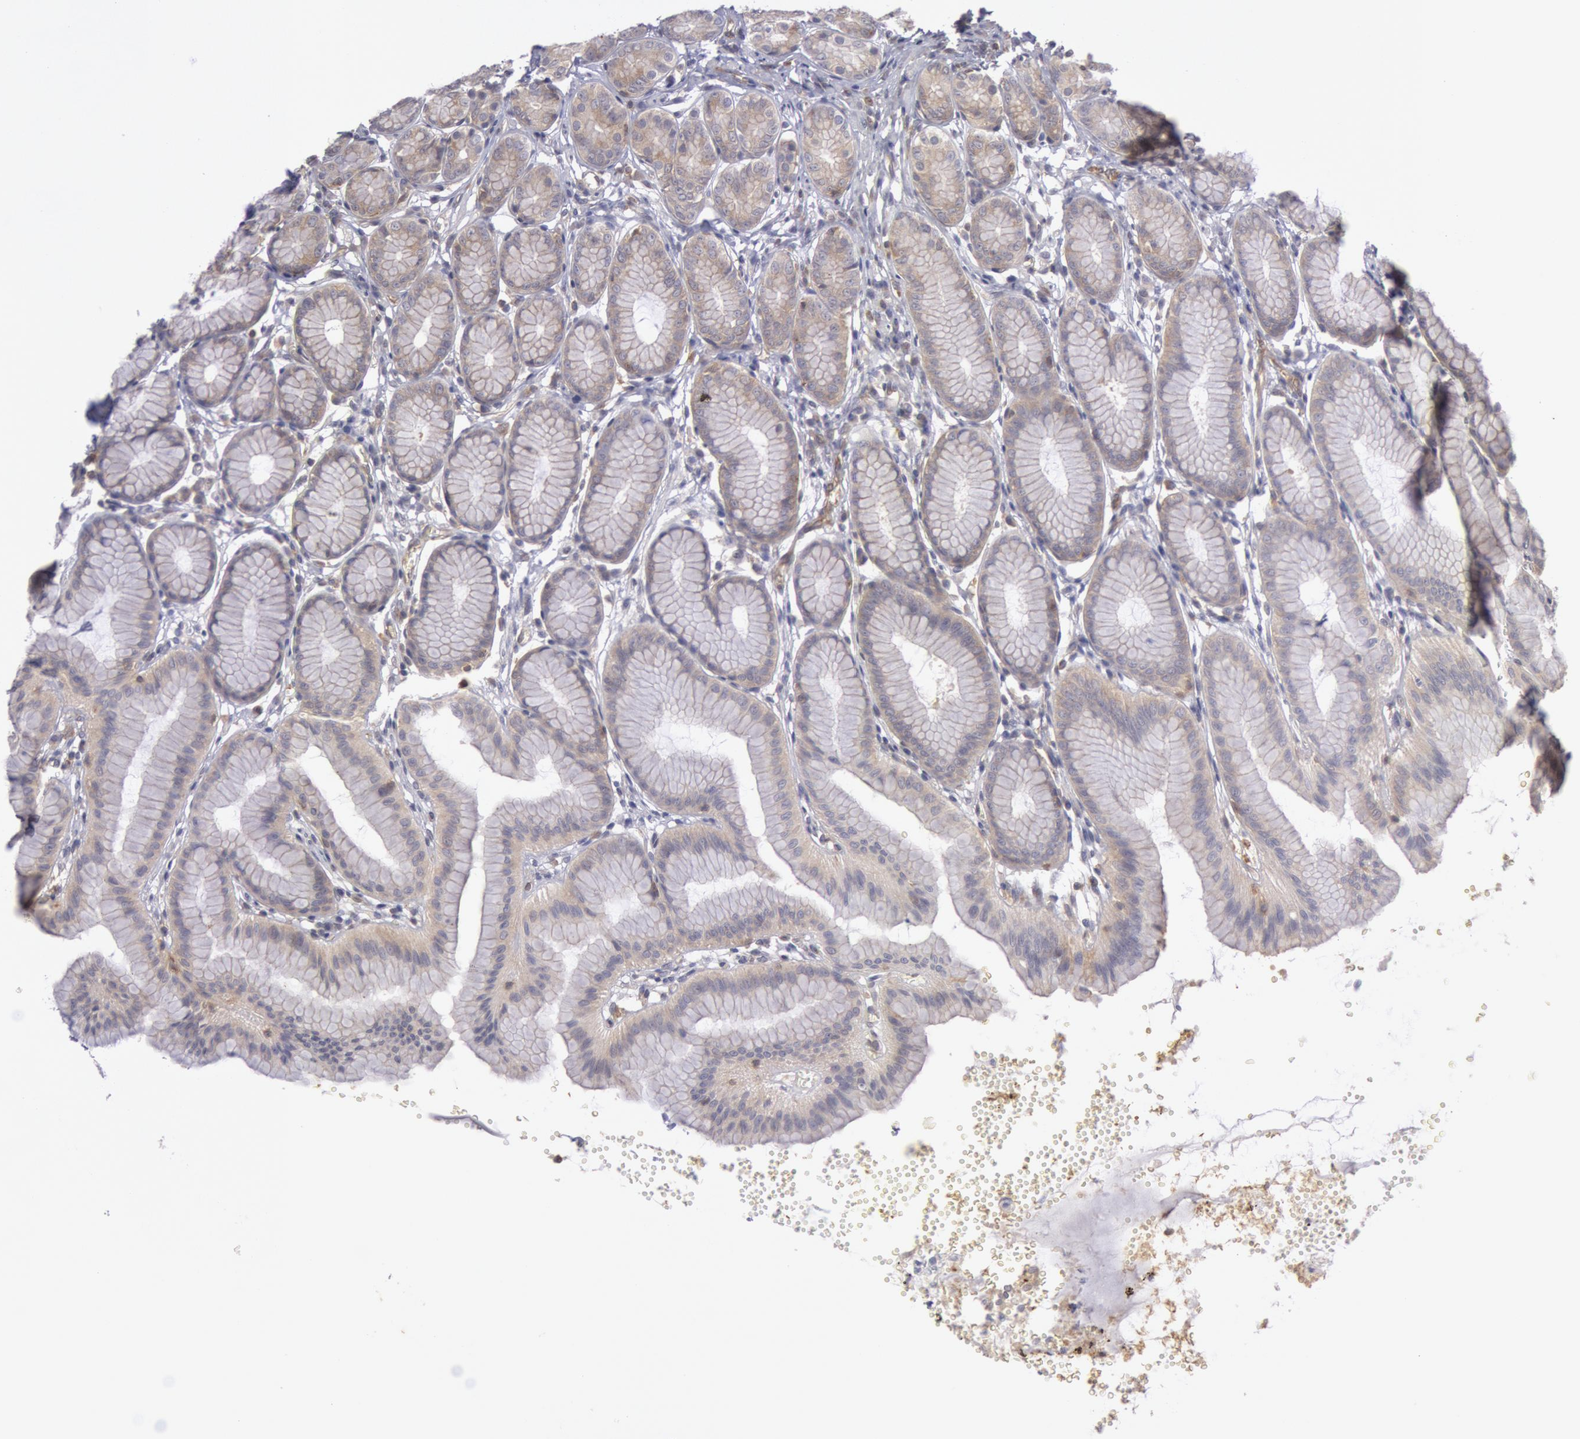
{"staining": {"intensity": "weak", "quantity": "25%-75%", "location": "cytoplasmic/membranous"}, "tissue": "stomach", "cell_type": "Glandular cells", "image_type": "normal", "snomed": [{"axis": "morphology", "description": "Normal tissue, NOS"}, {"axis": "topography", "description": "Stomach"}], "caption": "High-power microscopy captured an immunohistochemistry (IHC) image of normal stomach, revealing weak cytoplasmic/membranous expression in about 25%-75% of glandular cells. (IHC, brightfield microscopy, high magnification).", "gene": "IKBKB", "patient": {"sex": "male", "age": 42}}